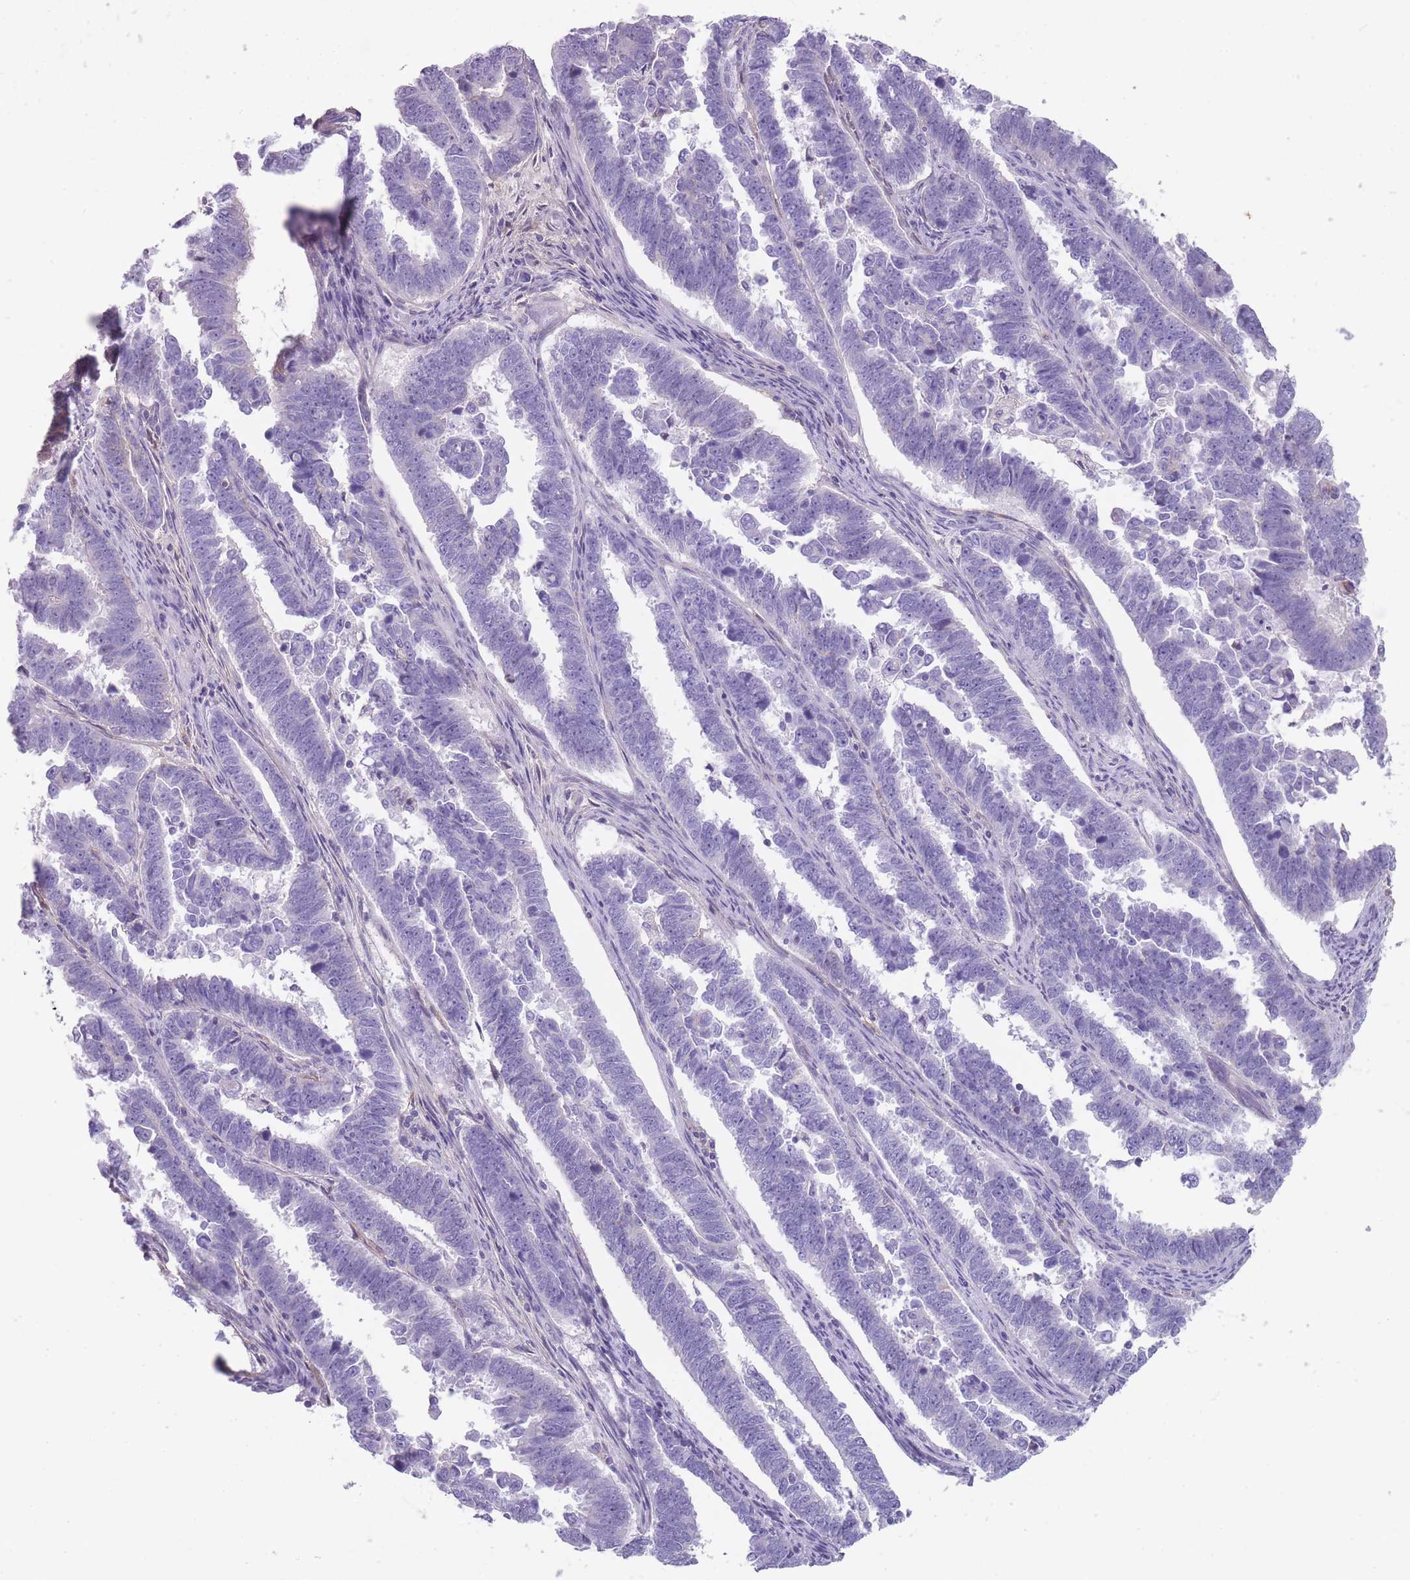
{"staining": {"intensity": "negative", "quantity": "none", "location": "none"}, "tissue": "endometrial cancer", "cell_type": "Tumor cells", "image_type": "cancer", "snomed": [{"axis": "morphology", "description": "Adenocarcinoma, NOS"}, {"axis": "topography", "description": "Endometrium"}], "caption": "Adenocarcinoma (endometrial) was stained to show a protein in brown. There is no significant positivity in tumor cells.", "gene": "CR1L", "patient": {"sex": "female", "age": 75}}